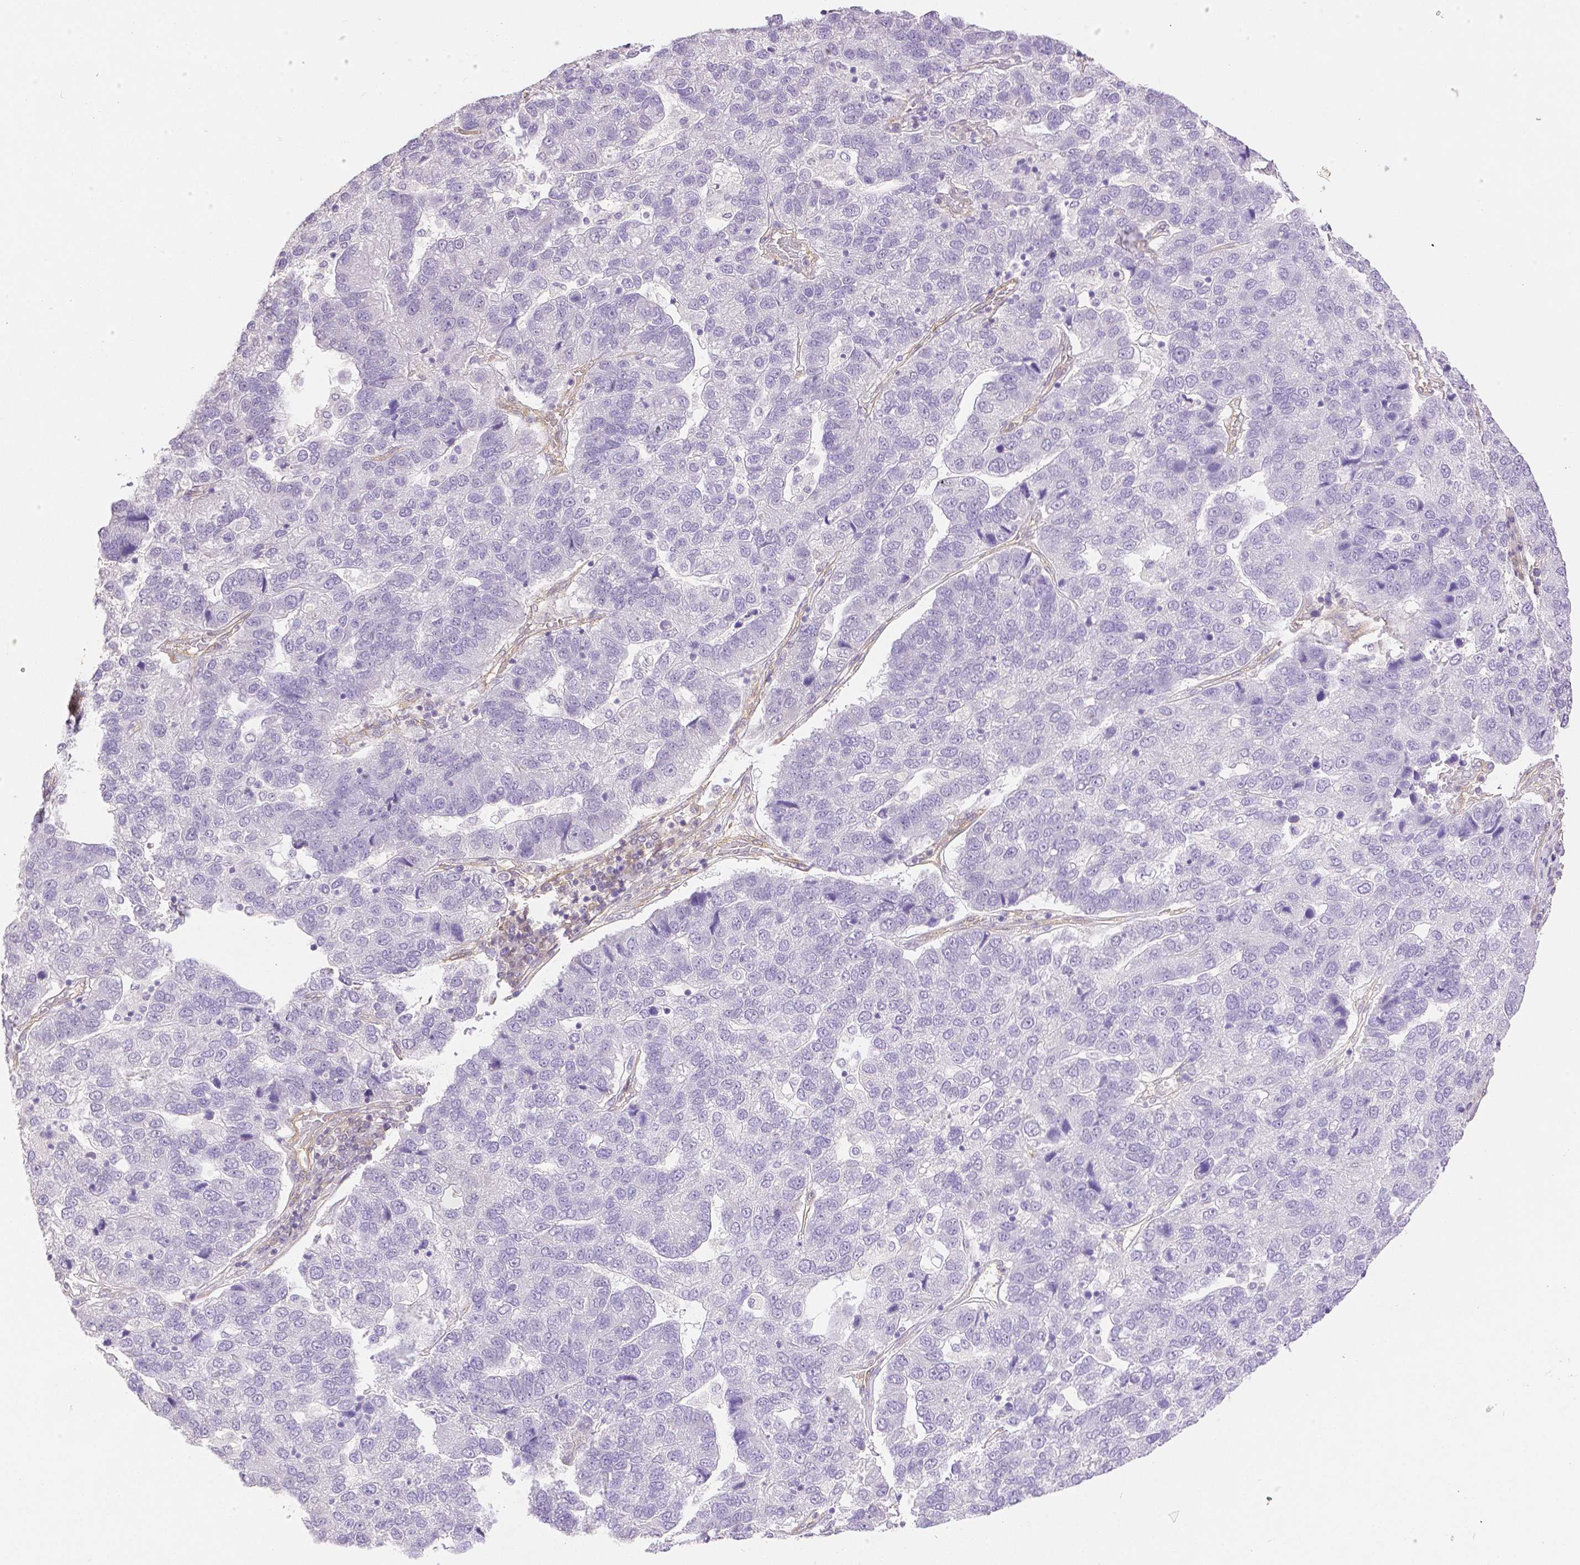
{"staining": {"intensity": "negative", "quantity": "none", "location": "none"}, "tissue": "pancreatic cancer", "cell_type": "Tumor cells", "image_type": "cancer", "snomed": [{"axis": "morphology", "description": "Adenocarcinoma, NOS"}, {"axis": "topography", "description": "Pancreas"}], "caption": "This histopathology image is of adenocarcinoma (pancreatic) stained with immunohistochemistry (IHC) to label a protein in brown with the nuclei are counter-stained blue. There is no staining in tumor cells.", "gene": "THY1", "patient": {"sex": "female", "age": 61}}